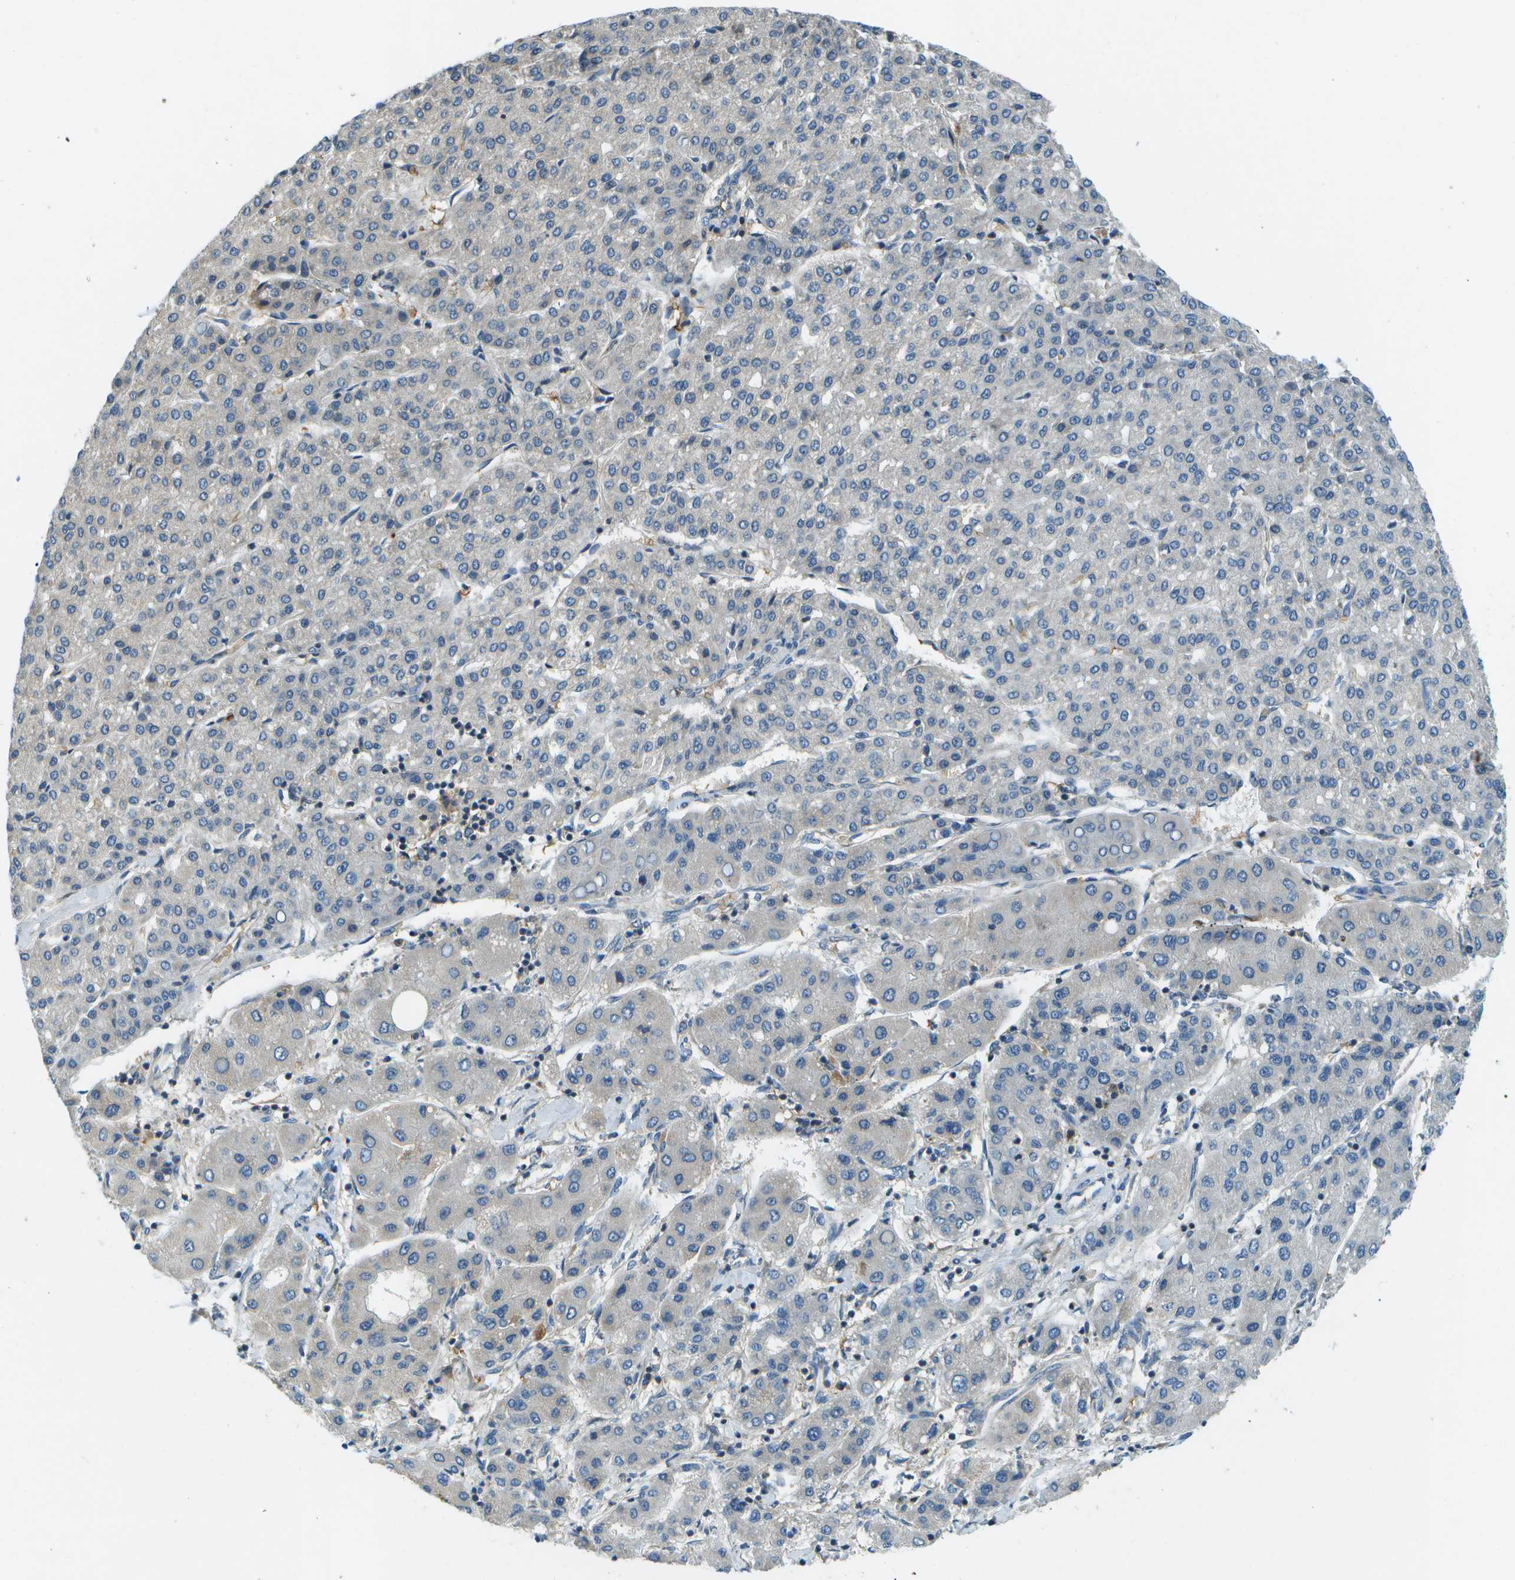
{"staining": {"intensity": "negative", "quantity": "none", "location": "none"}, "tissue": "liver cancer", "cell_type": "Tumor cells", "image_type": "cancer", "snomed": [{"axis": "morphology", "description": "Carcinoma, Hepatocellular, NOS"}, {"axis": "topography", "description": "Liver"}], "caption": "DAB immunohistochemical staining of human liver cancer (hepatocellular carcinoma) shows no significant staining in tumor cells.", "gene": "CTIF", "patient": {"sex": "male", "age": 65}}